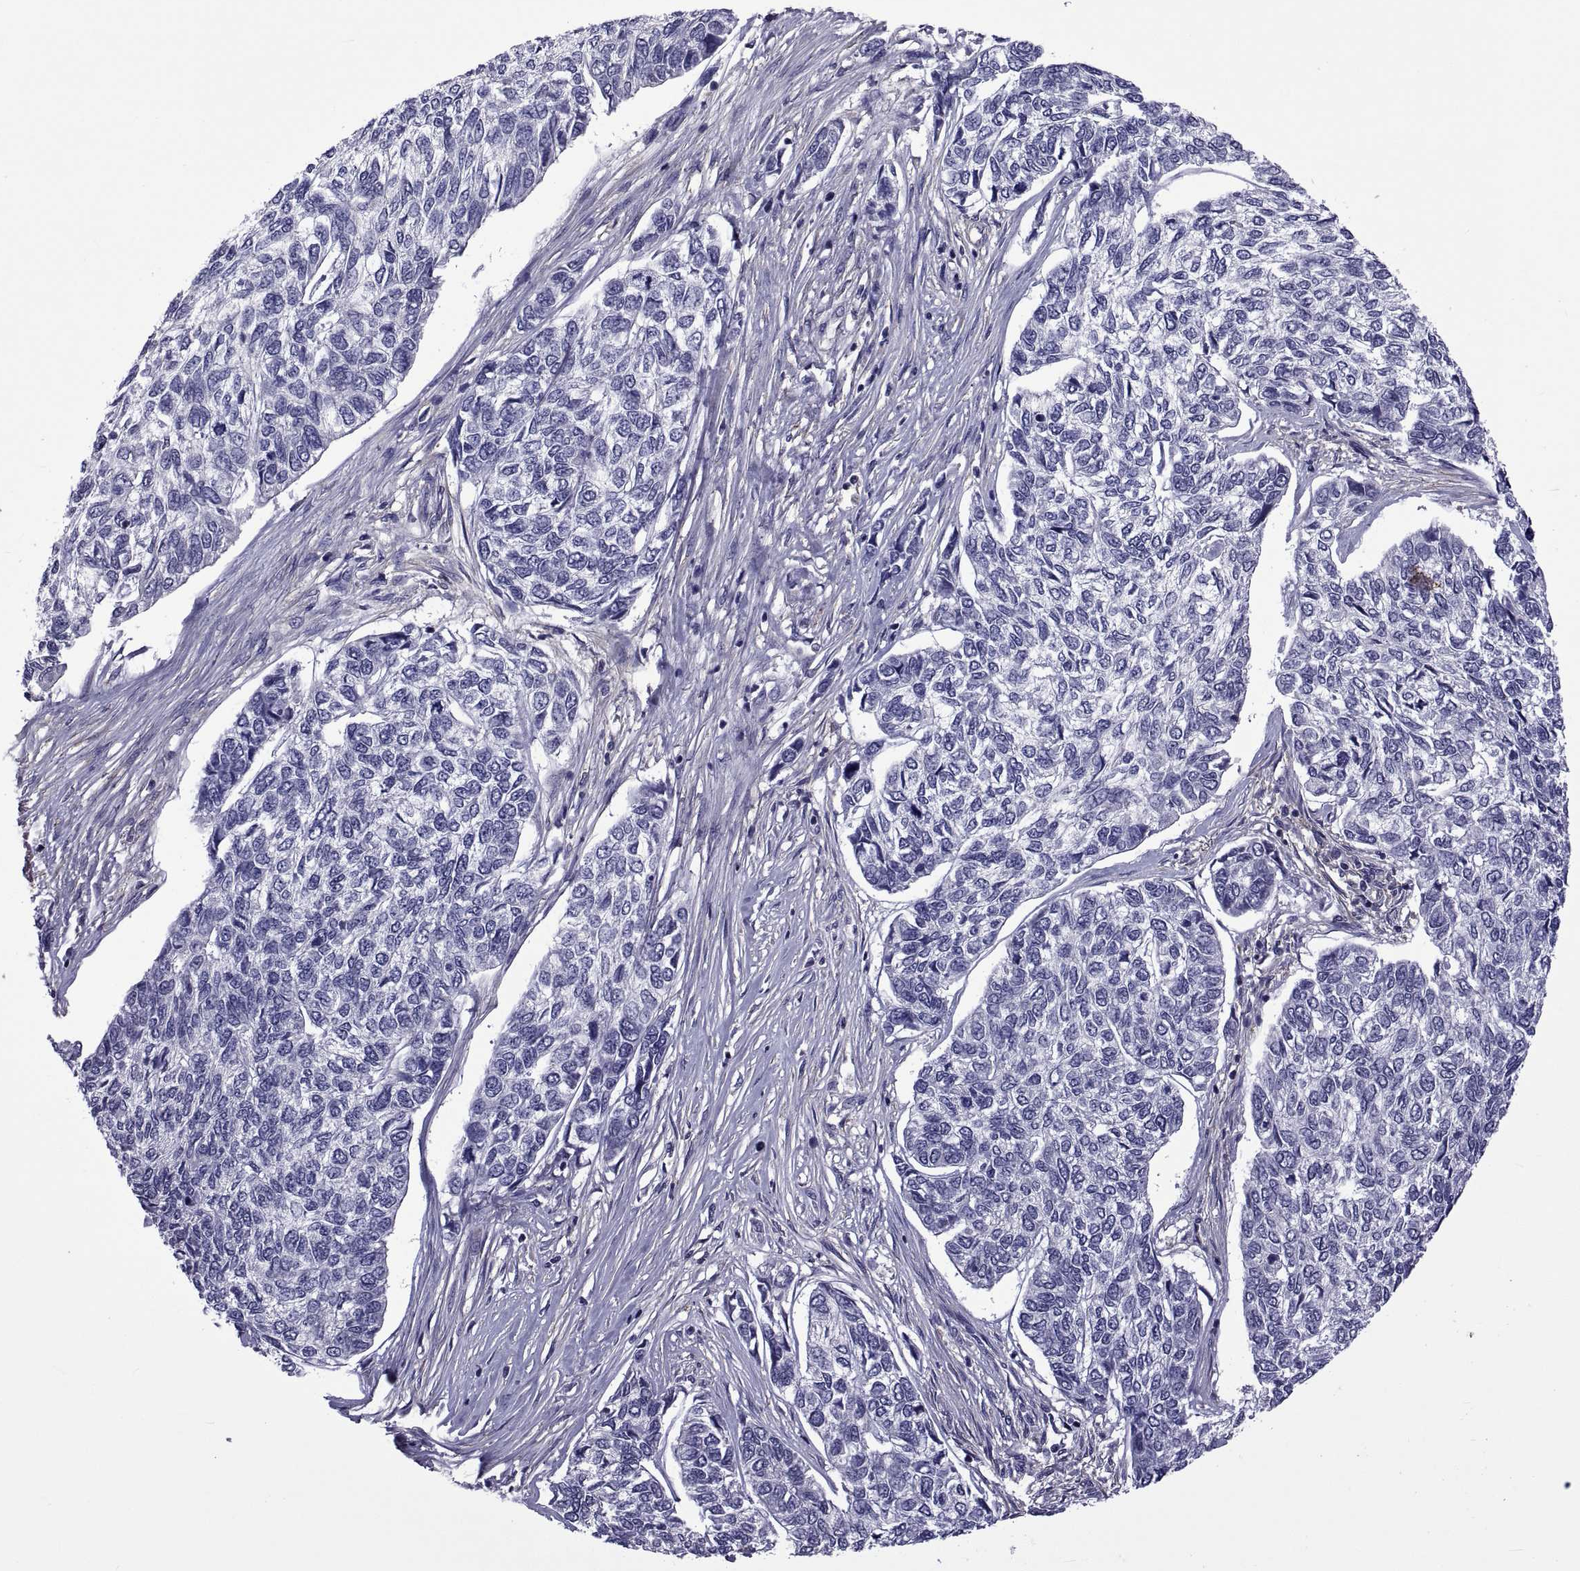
{"staining": {"intensity": "negative", "quantity": "none", "location": "none"}, "tissue": "skin cancer", "cell_type": "Tumor cells", "image_type": "cancer", "snomed": [{"axis": "morphology", "description": "Basal cell carcinoma"}, {"axis": "topography", "description": "Skin"}], "caption": "Skin basal cell carcinoma was stained to show a protein in brown. There is no significant expression in tumor cells. The staining was performed using DAB to visualize the protein expression in brown, while the nuclei were stained in blue with hematoxylin (Magnification: 20x).", "gene": "TMC3", "patient": {"sex": "female", "age": 65}}